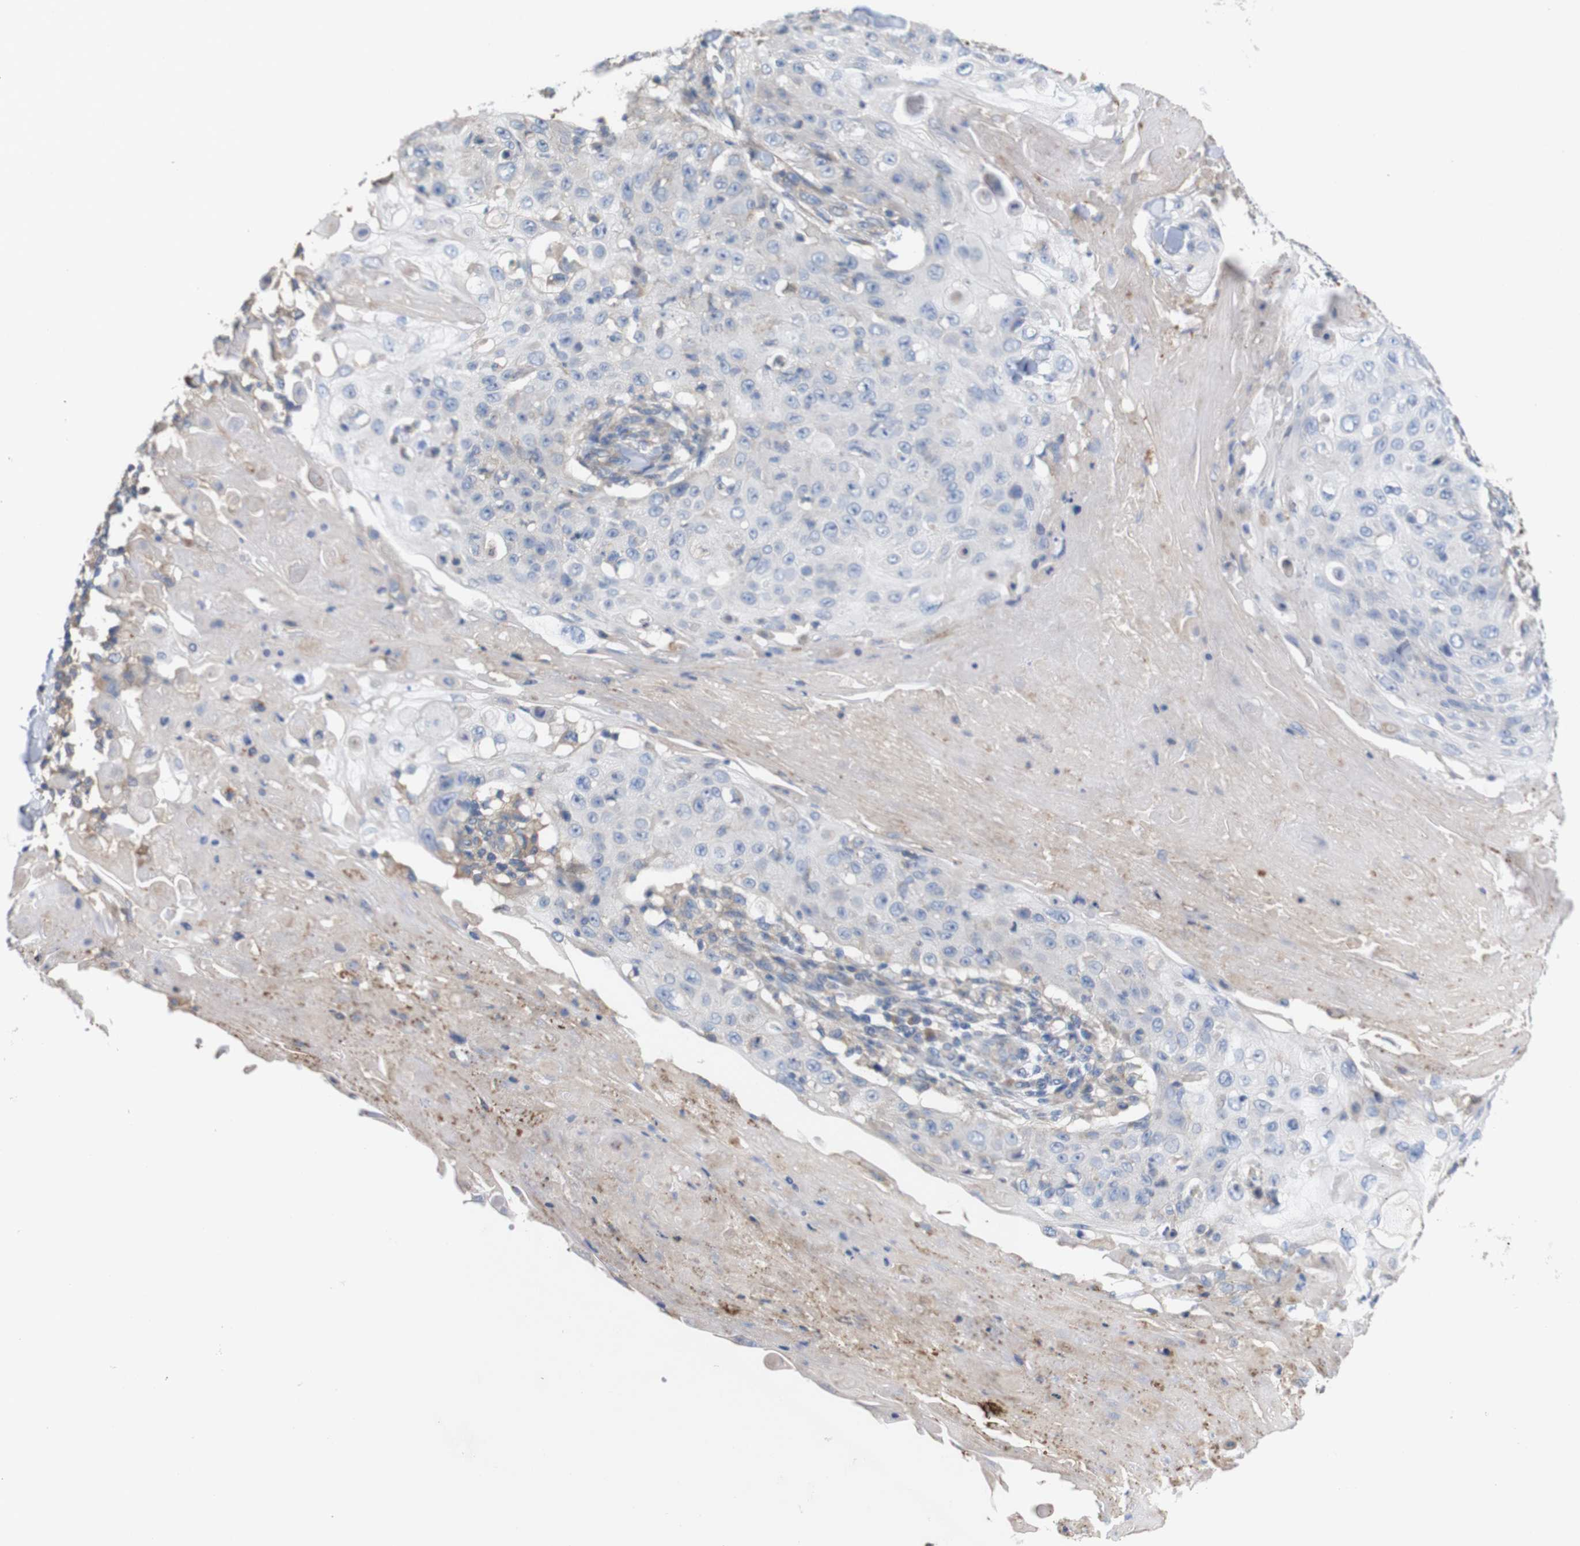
{"staining": {"intensity": "negative", "quantity": "none", "location": "none"}, "tissue": "skin cancer", "cell_type": "Tumor cells", "image_type": "cancer", "snomed": [{"axis": "morphology", "description": "Squamous cell carcinoma, NOS"}, {"axis": "topography", "description": "Skin"}], "caption": "Image shows no significant protein staining in tumor cells of skin cancer.", "gene": "MYEOV", "patient": {"sex": "male", "age": 86}}